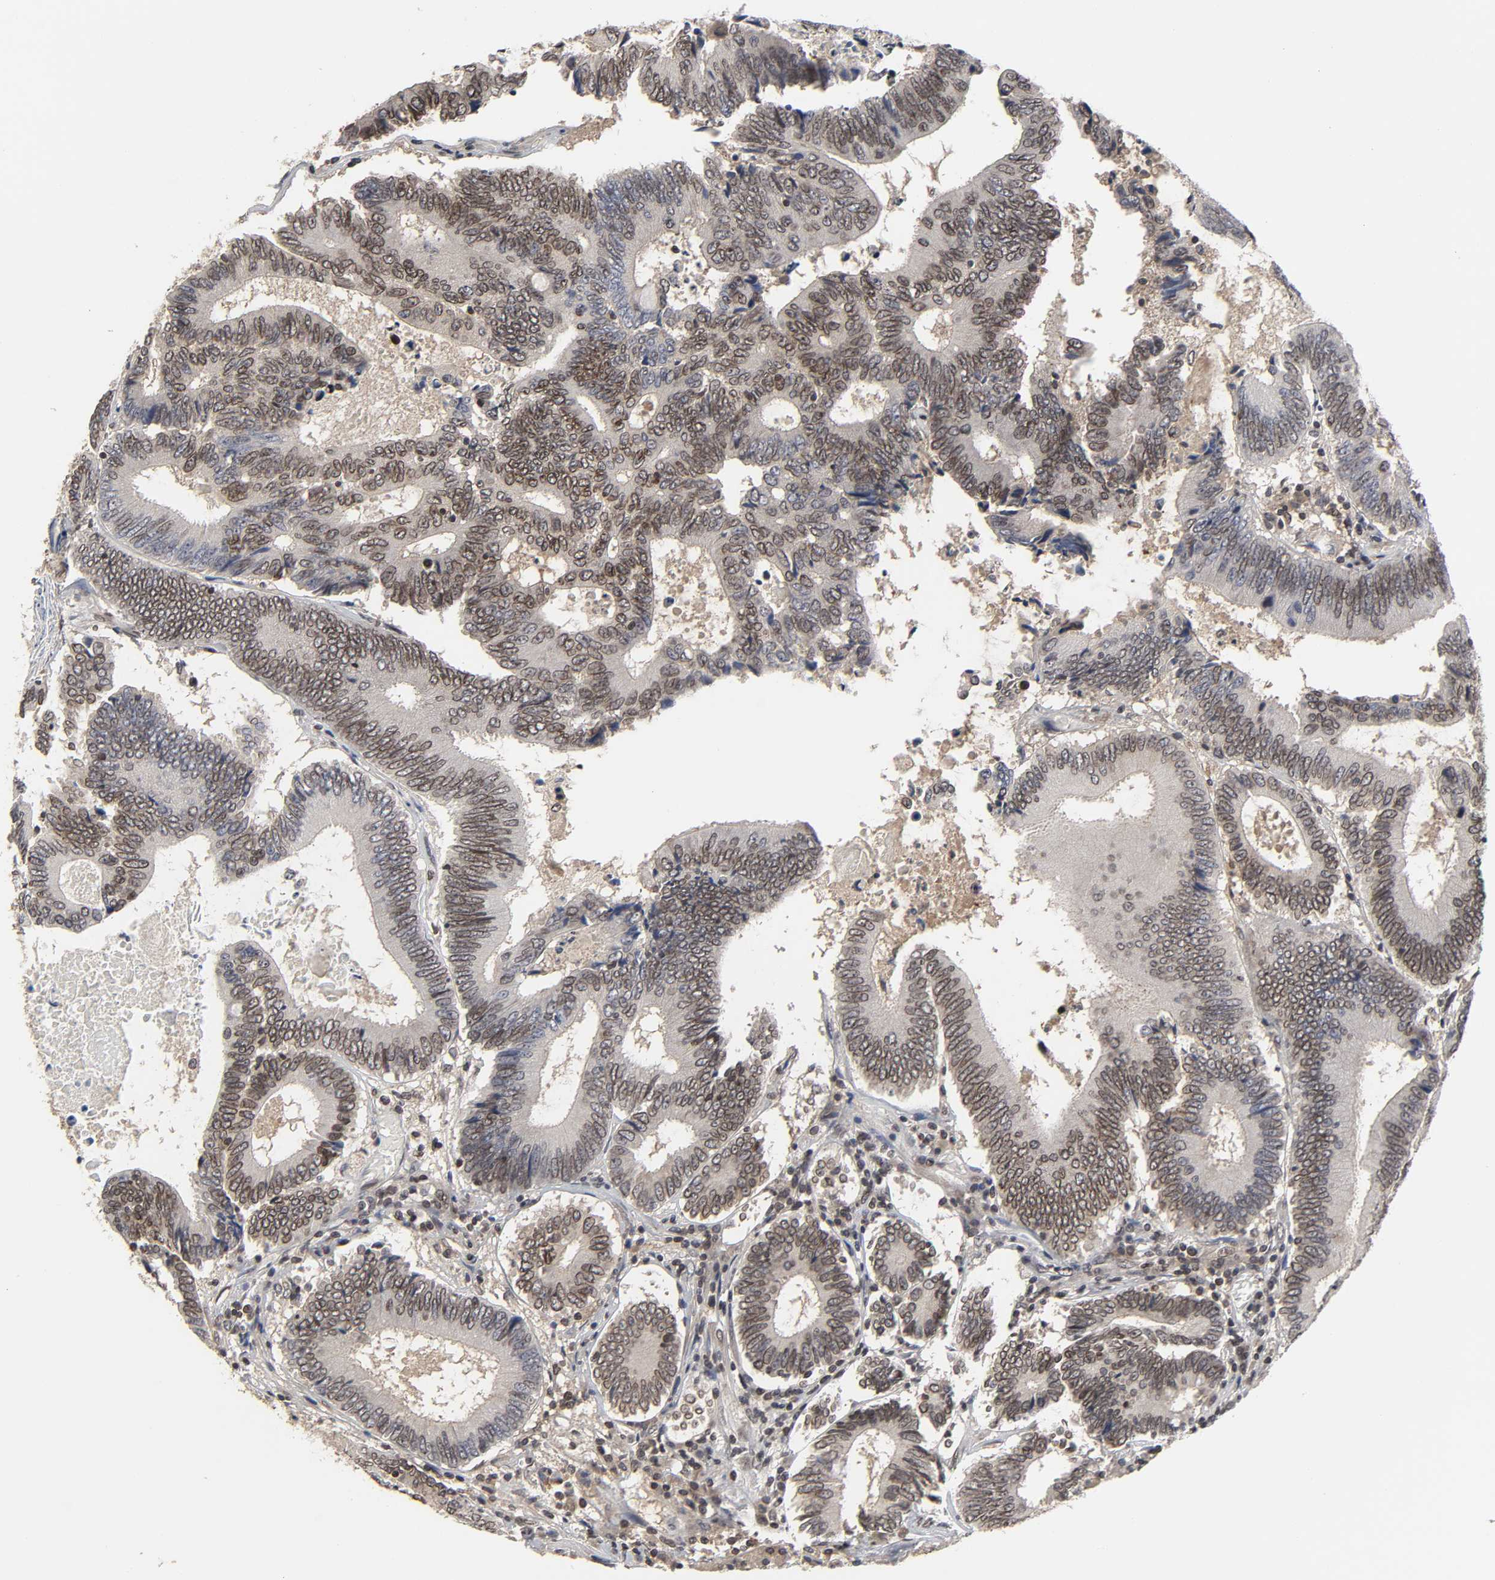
{"staining": {"intensity": "moderate", "quantity": "25%-75%", "location": "cytoplasmic/membranous,nuclear"}, "tissue": "colorectal cancer", "cell_type": "Tumor cells", "image_type": "cancer", "snomed": [{"axis": "morphology", "description": "Adenocarcinoma, NOS"}, {"axis": "topography", "description": "Colon"}], "caption": "Moderate cytoplasmic/membranous and nuclear staining for a protein is identified in approximately 25%-75% of tumor cells of colorectal cancer using immunohistochemistry (IHC).", "gene": "CPN2", "patient": {"sex": "female", "age": 78}}